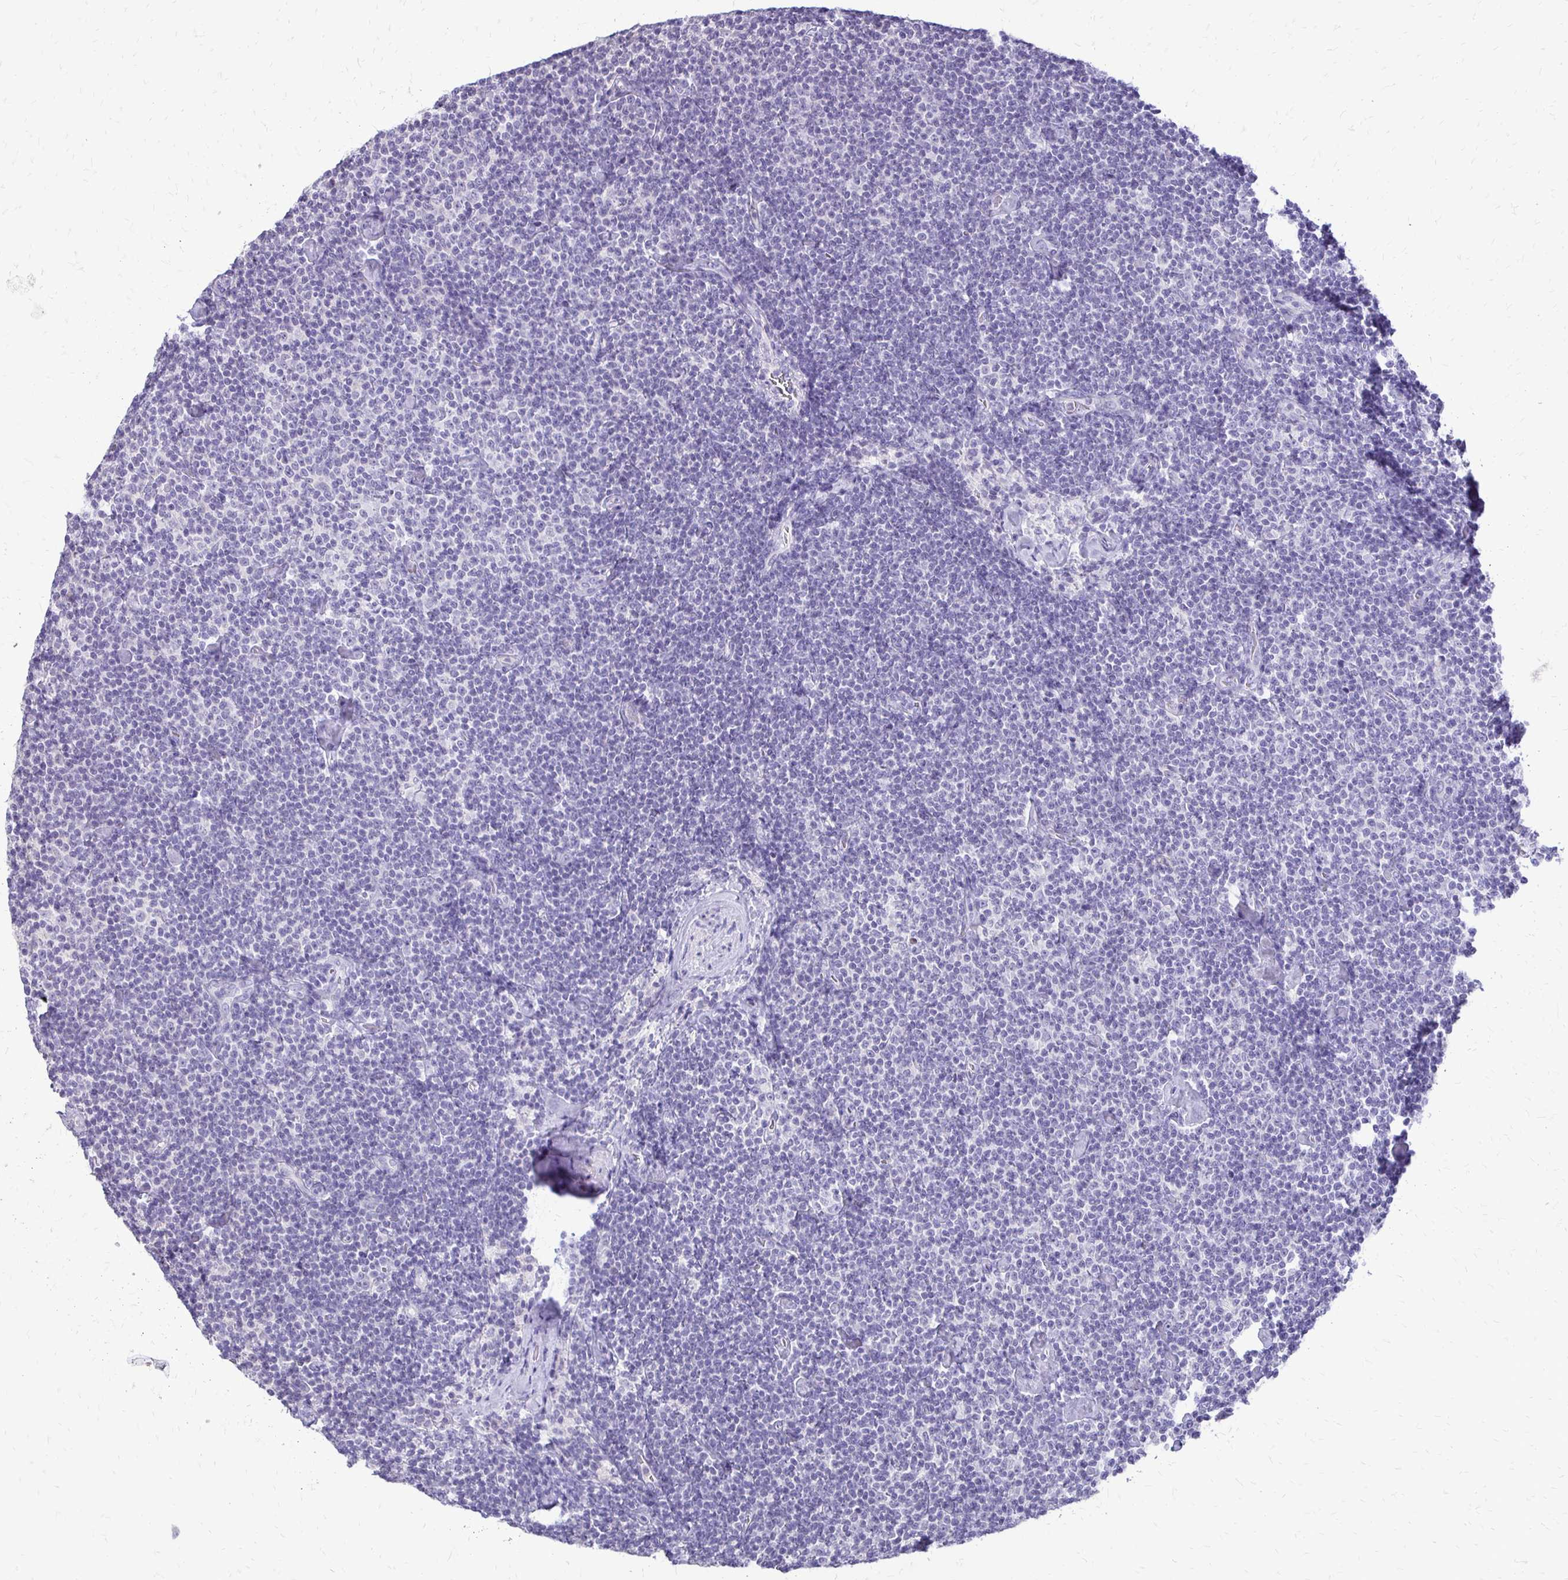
{"staining": {"intensity": "negative", "quantity": "none", "location": "none"}, "tissue": "lymphoma", "cell_type": "Tumor cells", "image_type": "cancer", "snomed": [{"axis": "morphology", "description": "Malignant lymphoma, non-Hodgkin's type, Low grade"}, {"axis": "topography", "description": "Lymph node"}], "caption": "This is an IHC photomicrograph of human lymphoma. There is no positivity in tumor cells.", "gene": "ALPG", "patient": {"sex": "male", "age": 81}}